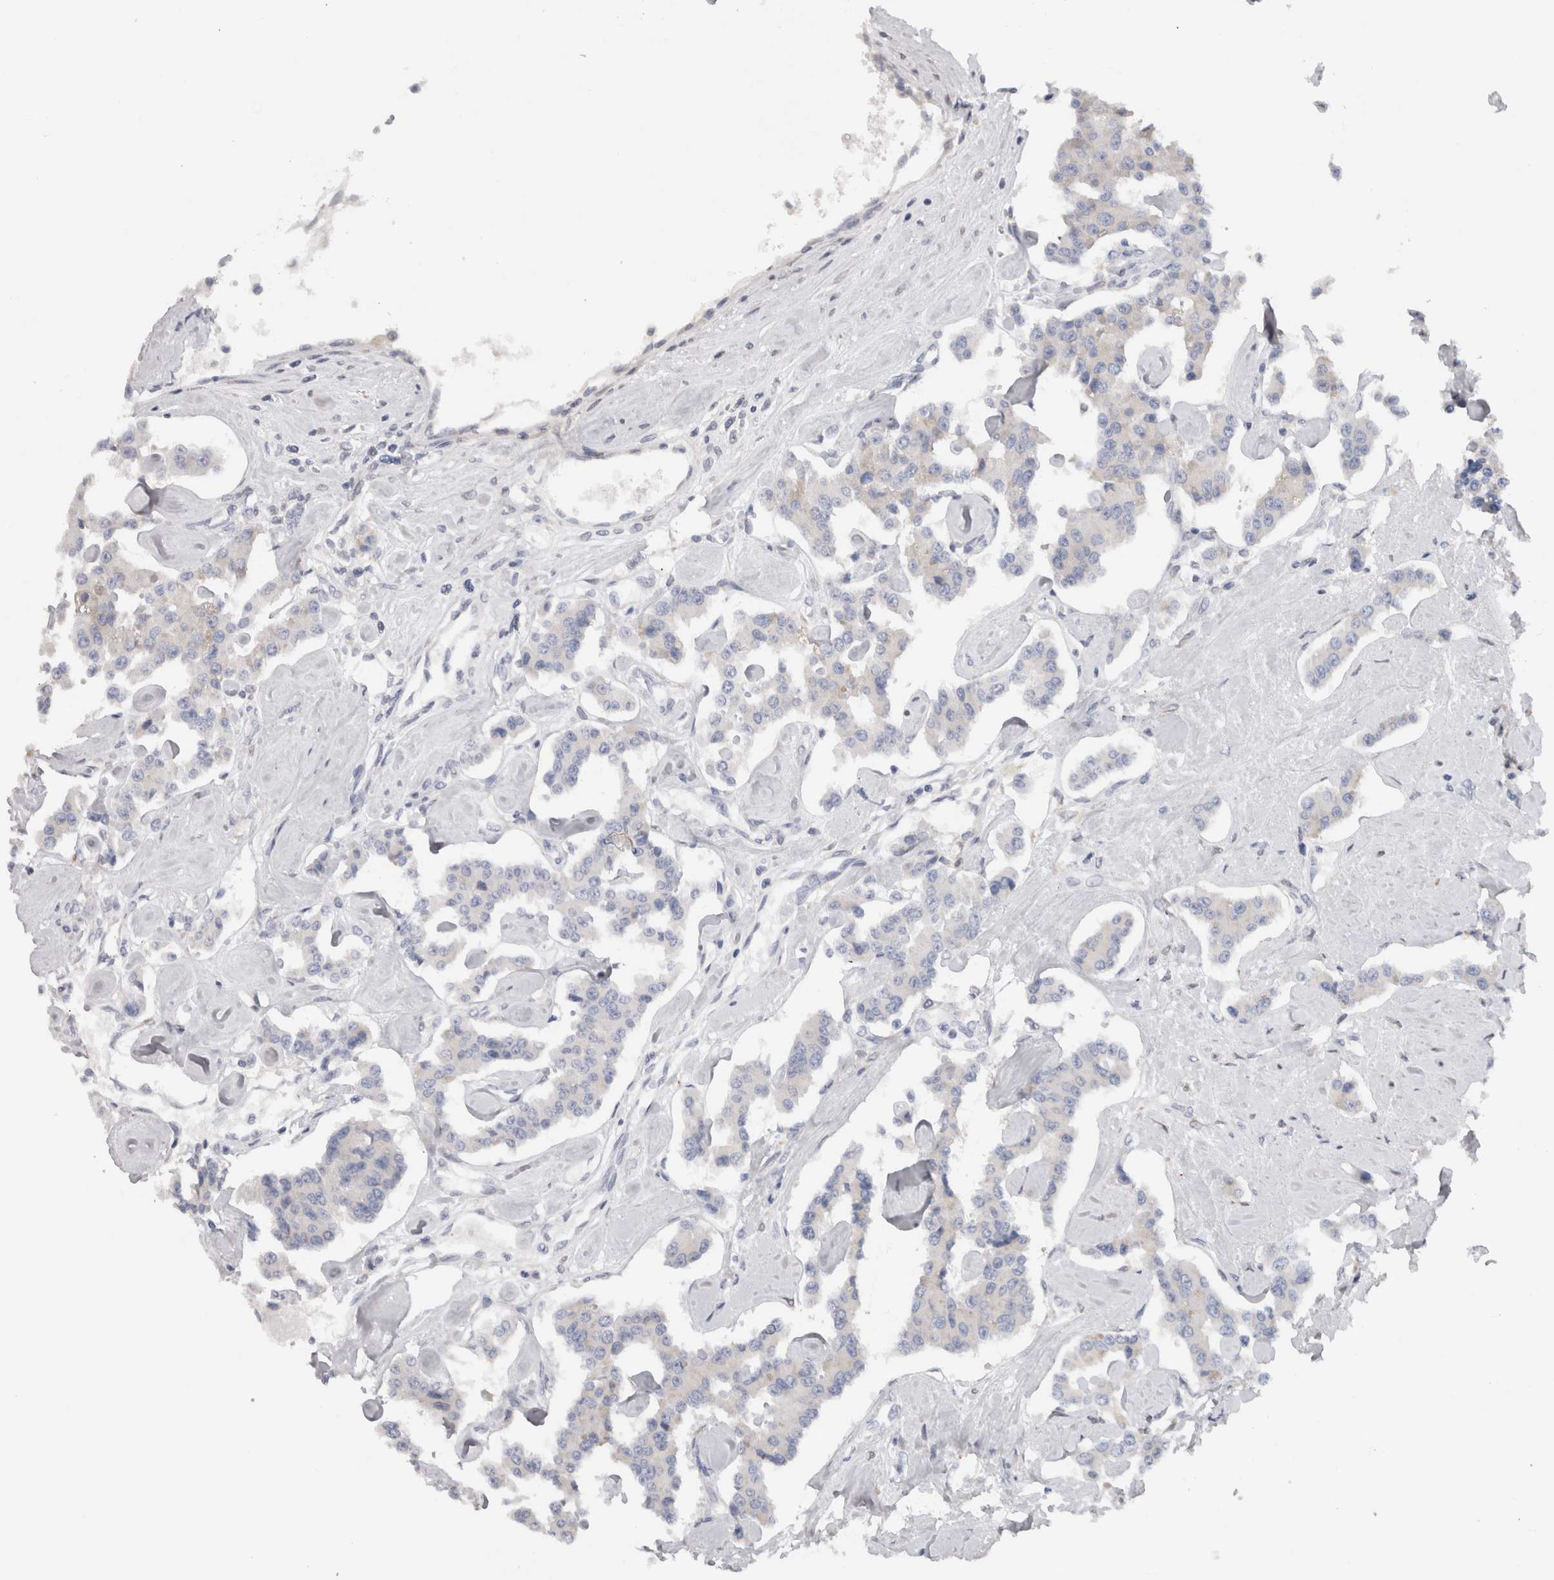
{"staining": {"intensity": "negative", "quantity": "none", "location": "none"}, "tissue": "carcinoid", "cell_type": "Tumor cells", "image_type": "cancer", "snomed": [{"axis": "morphology", "description": "Carcinoid, malignant, NOS"}, {"axis": "topography", "description": "Pancreas"}], "caption": "Human carcinoid stained for a protein using immunohistochemistry (IHC) demonstrates no positivity in tumor cells.", "gene": "VCPIP1", "patient": {"sex": "male", "age": 41}}